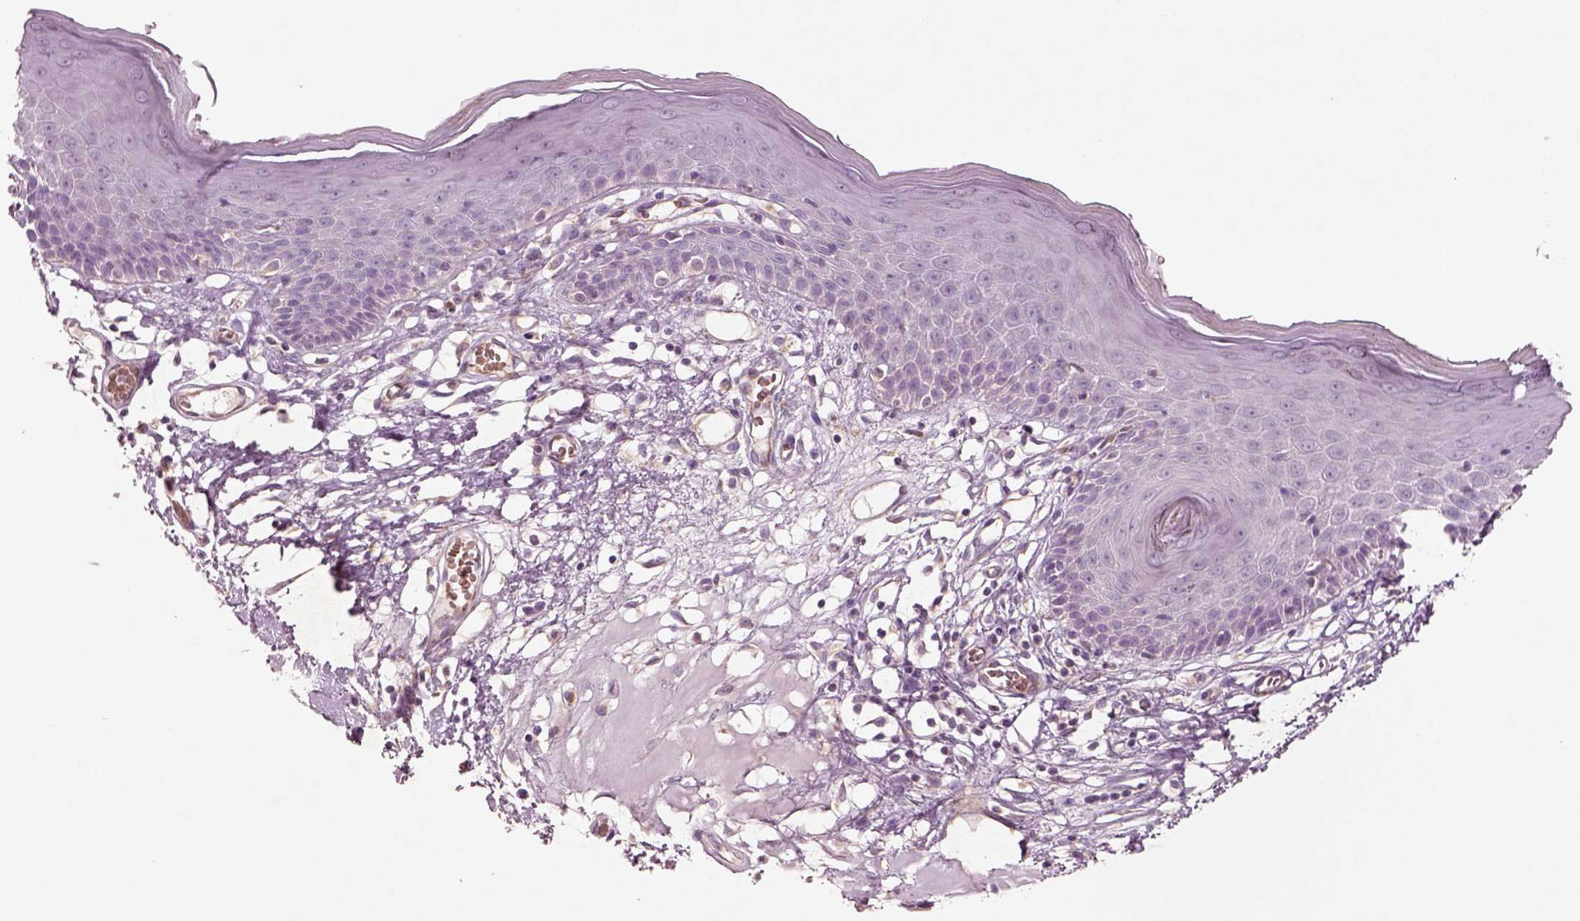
{"staining": {"intensity": "negative", "quantity": "none", "location": "none"}, "tissue": "skin", "cell_type": "Epidermal cells", "image_type": "normal", "snomed": [{"axis": "morphology", "description": "Normal tissue, NOS"}, {"axis": "topography", "description": "Vulva"}], "caption": "Photomicrograph shows no protein staining in epidermal cells of unremarkable skin. (DAB immunohistochemistry (IHC), high magnification).", "gene": "DUOXA2", "patient": {"sex": "female", "age": 68}}